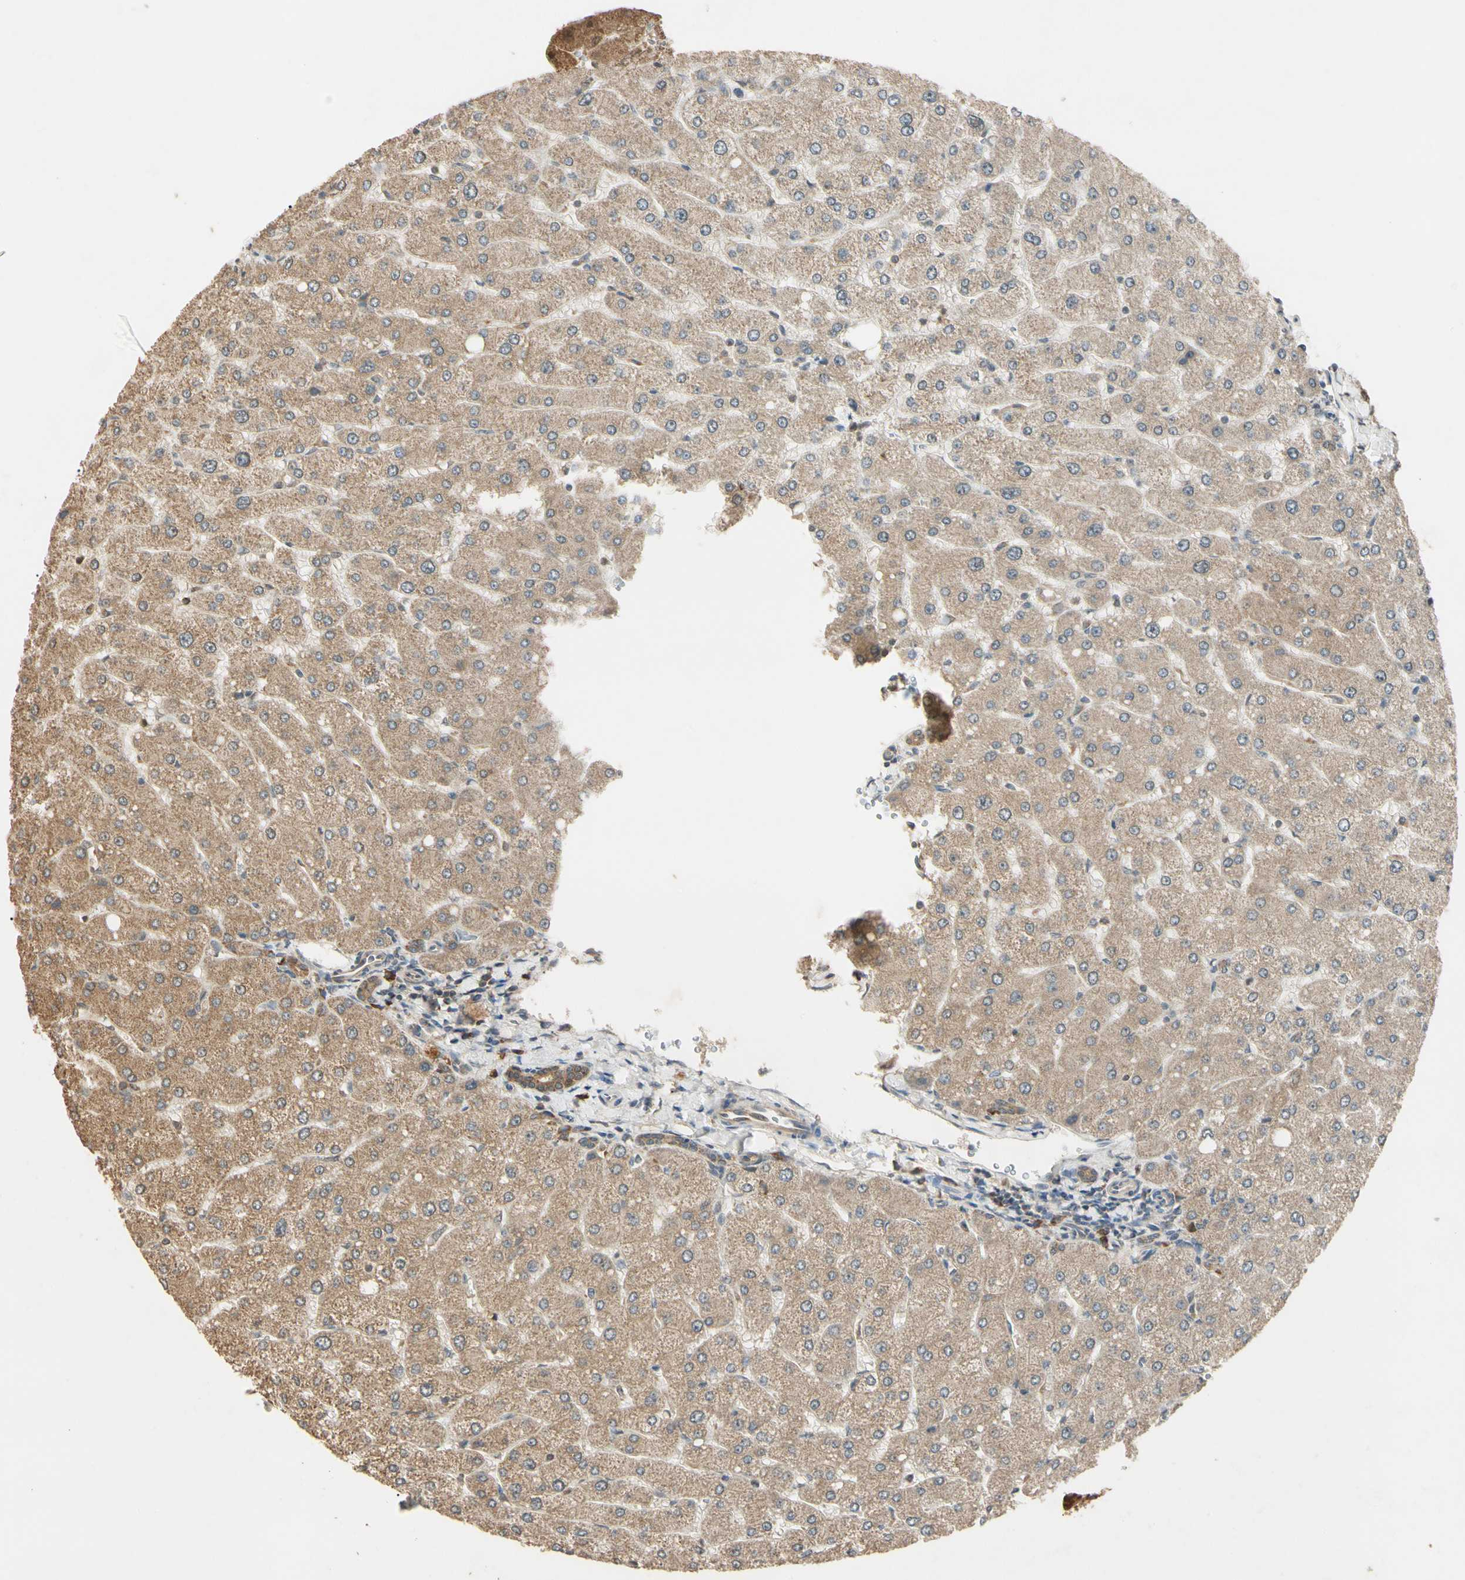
{"staining": {"intensity": "moderate", "quantity": ">75%", "location": "cytoplasmic/membranous"}, "tissue": "liver", "cell_type": "Cholangiocytes", "image_type": "normal", "snomed": [{"axis": "morphology", "description": "Normal tissue, NOS"}, {"axis": "topography", "description": "Liver"}], "caption": "Liver stained with a brown dye displays moderate cytoplasmic/membranous positive staining in about >75% of cholangiocytes.", "gene": "PRDX5", "patient": {"sex": "male", "age": 55}}